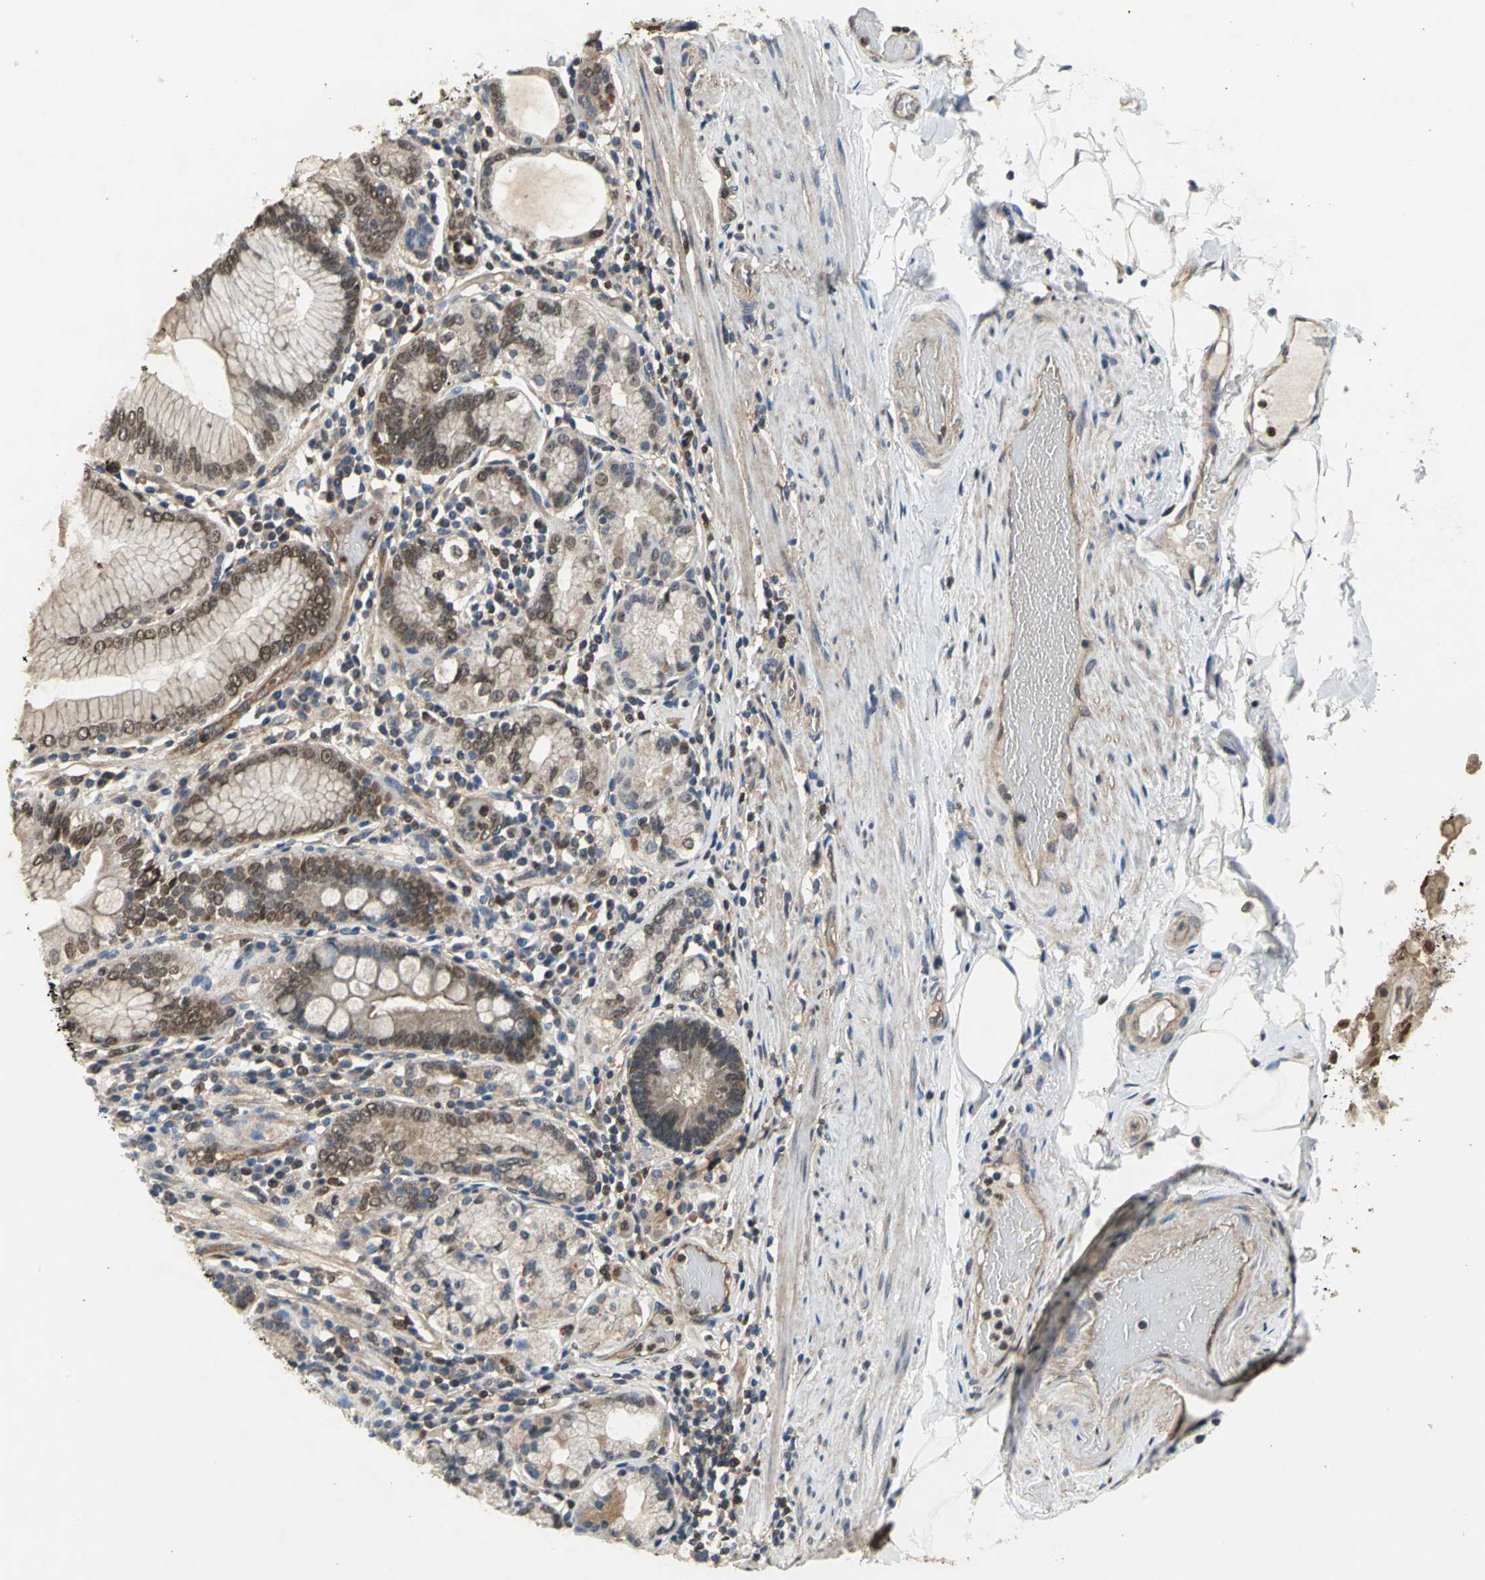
{"staining": {"intensity": "moderate", "quantity": ">75%", "location": "cytoplasmic/membranous,nuclear"}, "tissue": "stomach", "cell_type": "Glandular cells", "image_type": "normal", "snomed": [{"axis": "morphology", "description": "Normal tissue, NOS"}, {"axis": "topography", "description": "Stomach, lower"}], "caption": "About >75% of glandular cells in unremarkable human stomach reveal moderate cytoplasmic/membranous,nuclear protein staining as visualized by brown immunohistochemical staining.", "gene": "AHR", "patient": {"sex": "female", "age": 76}}